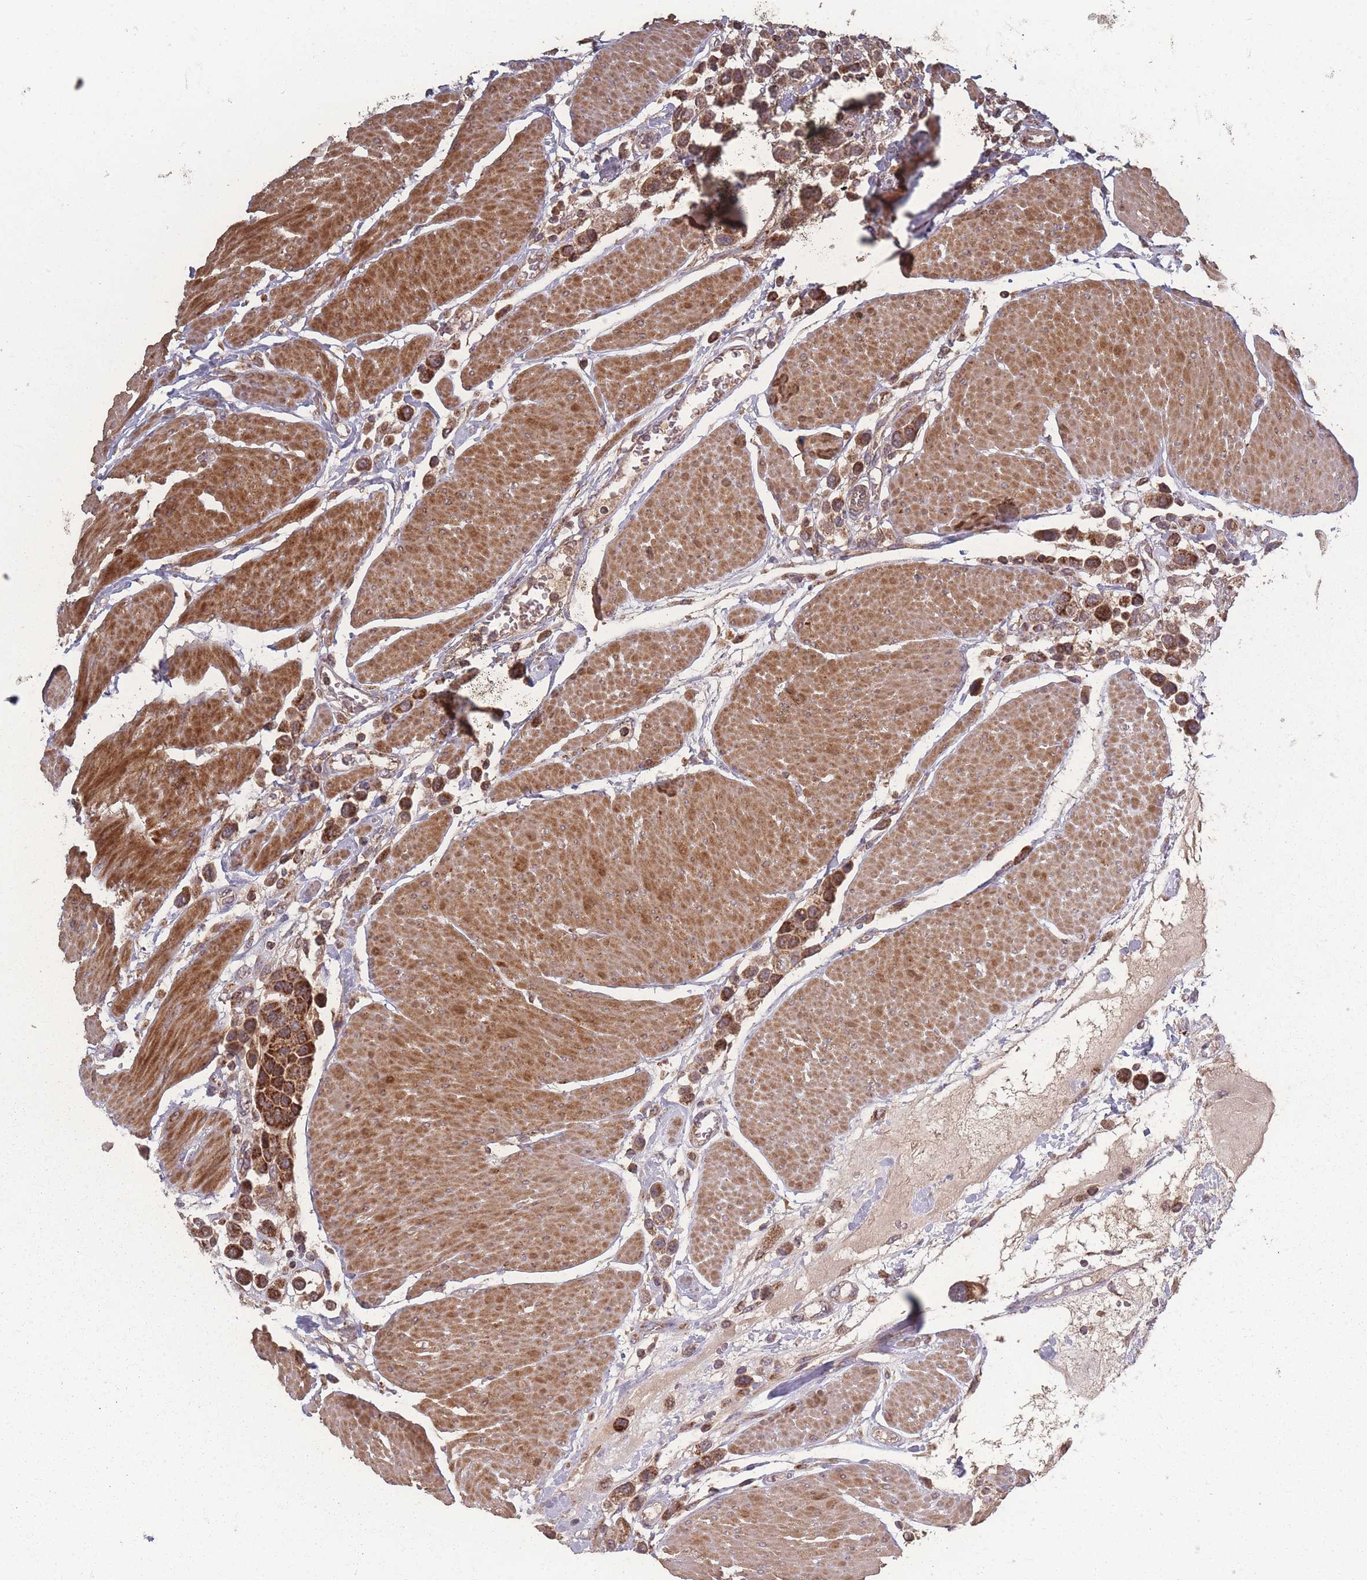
{"staining": {"intensity": "strong", "quantity": ">75%", "location": "cytoplasmic/membranous"}, "tissue": "urothelial cancer", "cell_type": "Tumor cells", "image_type": "cancer", "snomed": [{"axis": "morphology", "description": "Urothelial carcinoma, High grade"}, {"axis": "topography", "description": "Urinary bladder"}], "caption": "A high-resolution image shows immunohistochemistry staining of high-grade urothelial carcinoma, which reveals strong cytoplasmic/membranous expression in about >75% of tumor cells.", "gene": "LYRM7", "patient": {"sex": "male", "age": 50}}